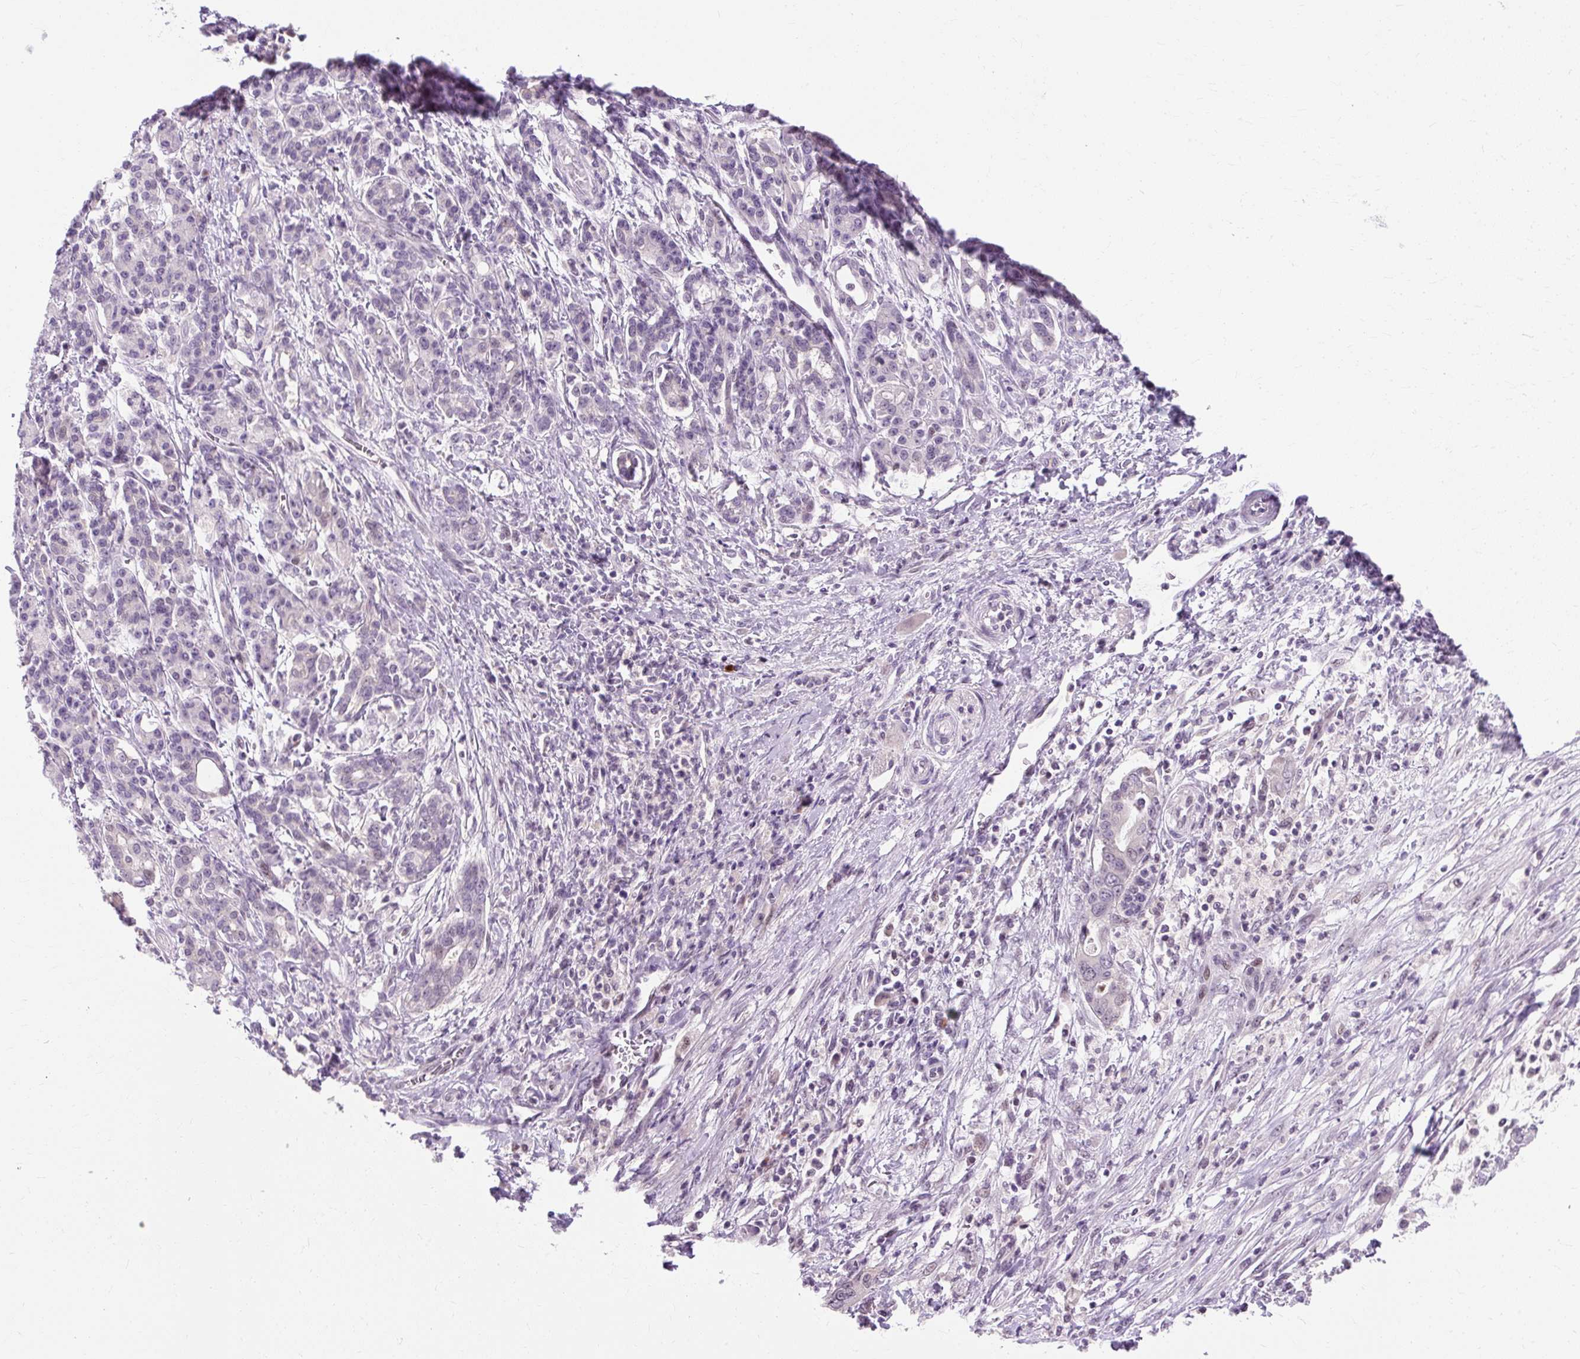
{"staining": {"intensity": "negative", "quantity": "none", "location": "none"}, "tissue": "pancreatic cancer", "cell_type": "Tumor cells", "image_type": "cancer", "snomed": [{"axis": "morphology", "description": "Adenocarcinoma, NOS"}, {"axis": "topography", "description": "Pancreas"}], "caption": "IHC micrograph of pancreatic cancer stained for a protein (brown), which shows no expression in tumor cells.", "gene": "RYBP", "patient": {"sex": "male", "age": 68}}